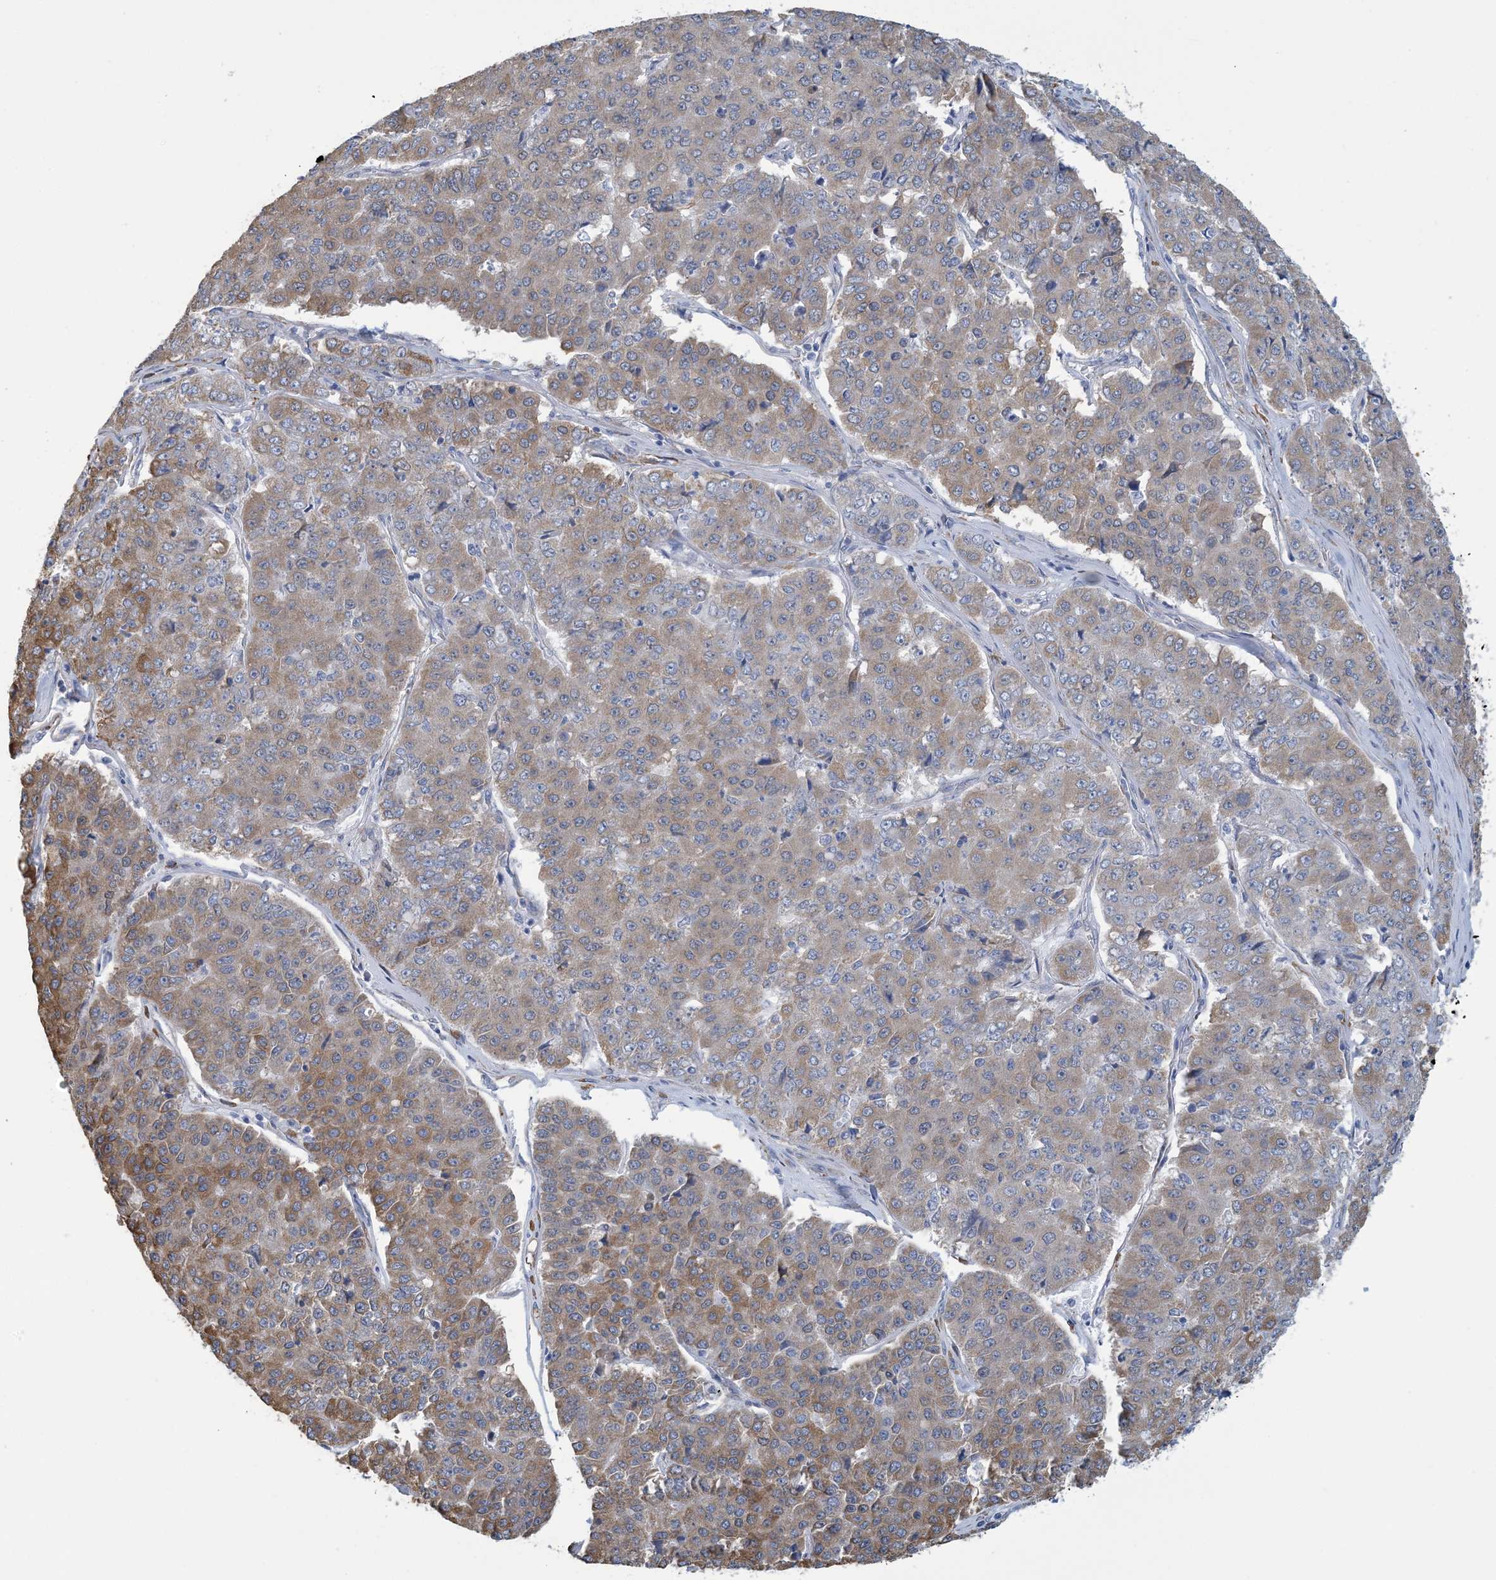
{"staining": {"intensity": "moderate", "quantity": "25%-75%", "location": "cytoplasmic/membranous"}, "tissue": "pancreatic cancer", "cell_type": "Tumor cells", "image_type": "cancer", "snomed": [{"axis": "morphology", "description": "Adenocarcinoma, NOS"}, {"axis": "topography", "description": "Pancreas"}], "caption": "A brown stain highlights moderate cytoplasmic/membranous positivity of a protein in pancreatic adenocarcinoma tumor cells.", "gene": "CCDC14", "patient": {"sex": "male", "age": 50}}